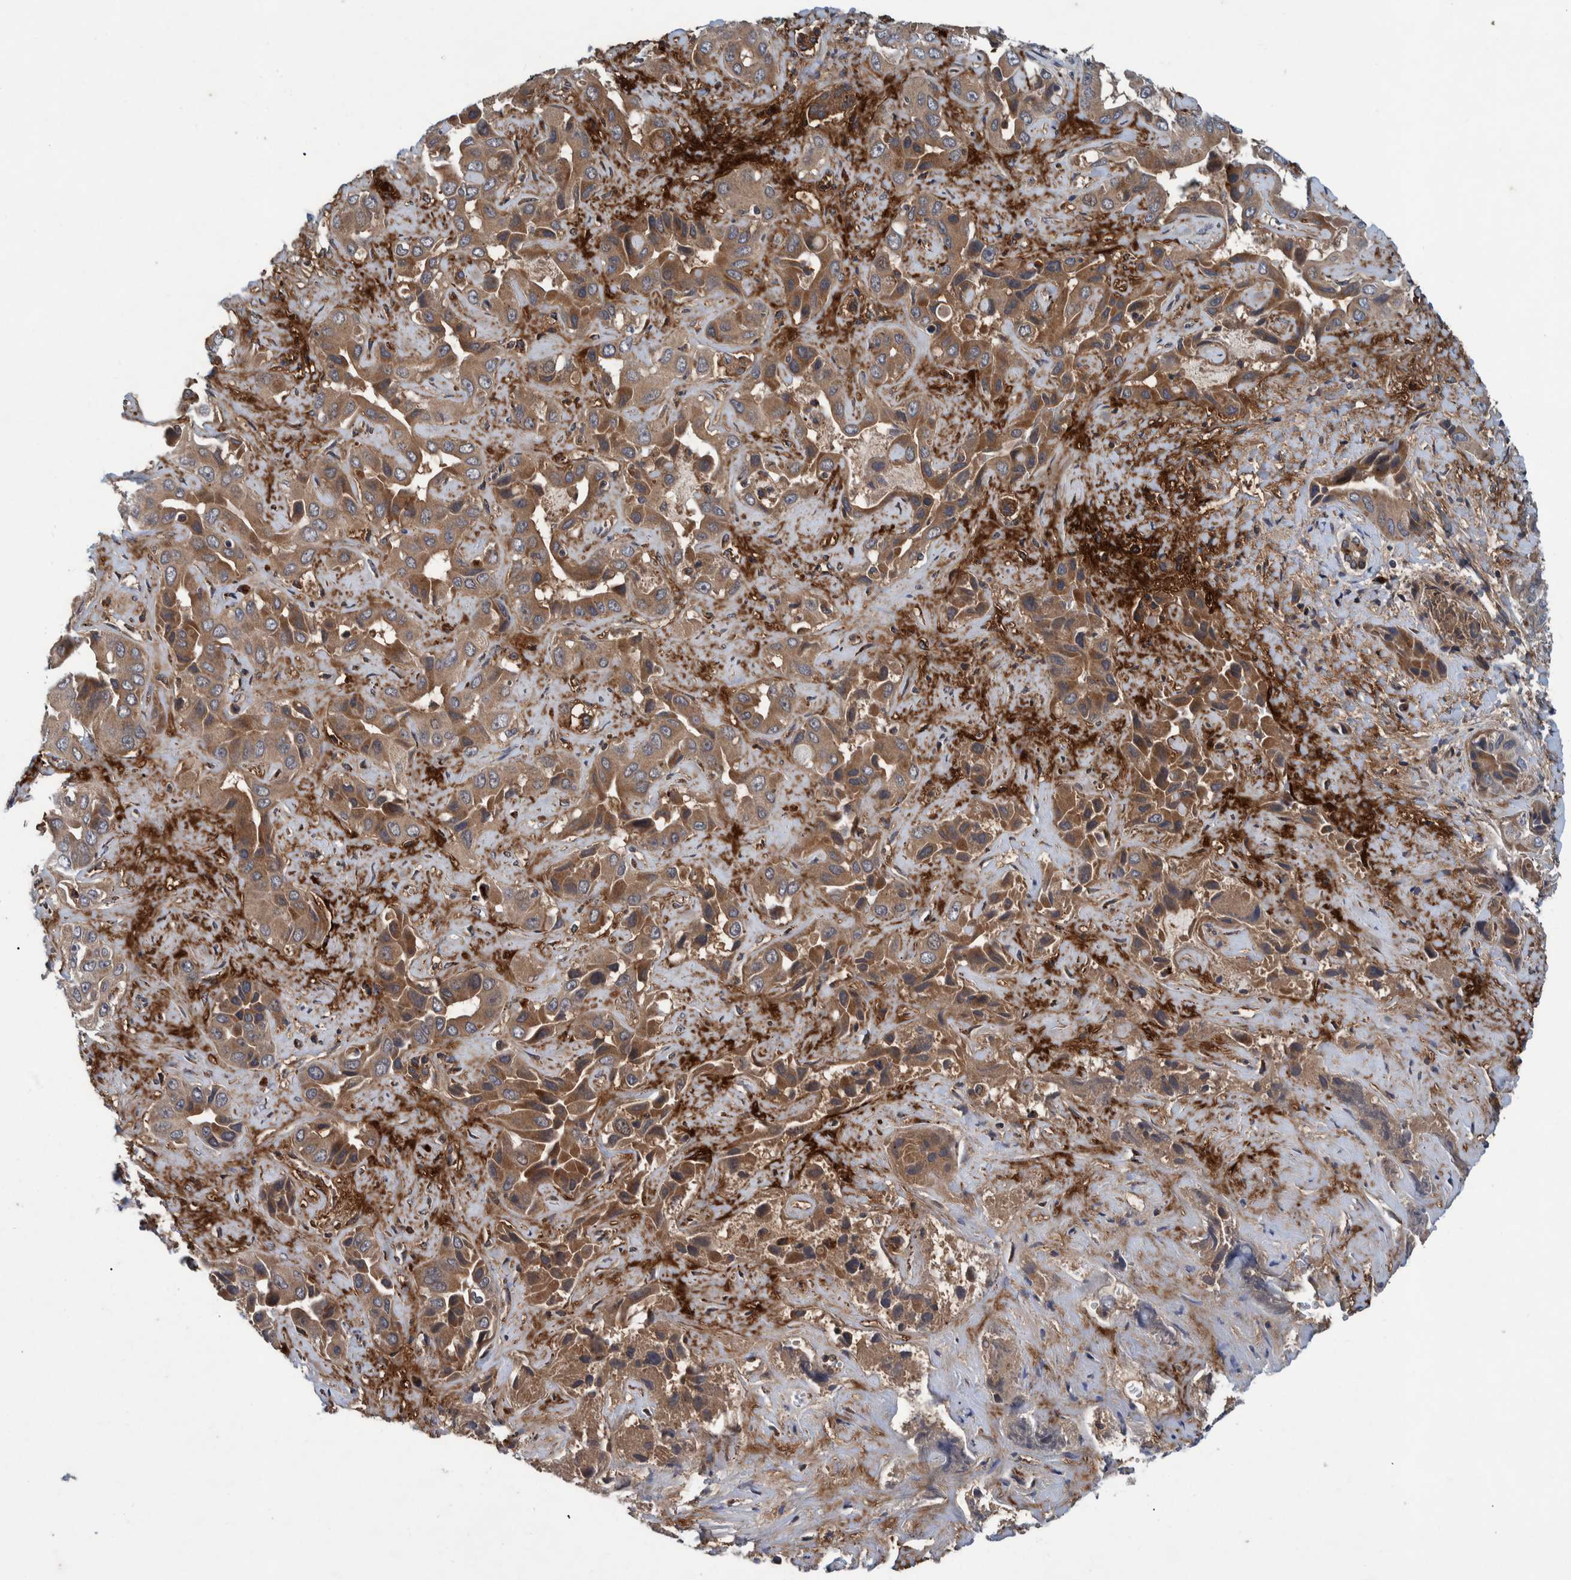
{"staining": {"intensity": "moderate", "quantity": ">75%", "location": "cytoplasmic/membranous"}, "tissue": "liver cancer", "cell_type": "Tumor cells", "image_type": "cancer", "snomed": [{"axis": "morphology", "description": "Cholangiocarcinoma"}, {"axis": "topography", "description": "Liver"}], "caption": "This is an image of immunohistochemistry (IHC) staining of liver cholangiocarcinoma, which shows moderate staining in the cytoplasmic/membranous of tumor cells.", "gene": "ITIH3", "patient": {"sex": "female", "age": 52}}